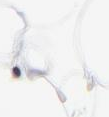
{"staining": {"intensity": "moderate", "quantity": "<25%", "location": "cytoplasmic/membranous"}, "tissue": "adipose tissue", "cell_type": "Adipocytes", "image_type": "normal", "snomed": [{"axis": "morphology", "description": "Normal tissue, NOS"}, {"axis": "morphology", "description": "Duct carcinoma"}, {"axis": "topography", "description": "Breast"}, {"axis": "topography", "description": "Adipose tissue"}], "caption": "Adipose tissue stained with immunohistochemistry (IHC) shows moderate cytoplasmic/membranous positivity in approximately <25% of adipocytes.", "gene": "ELP2", "patient": {"sex": "female", "age": 37}}